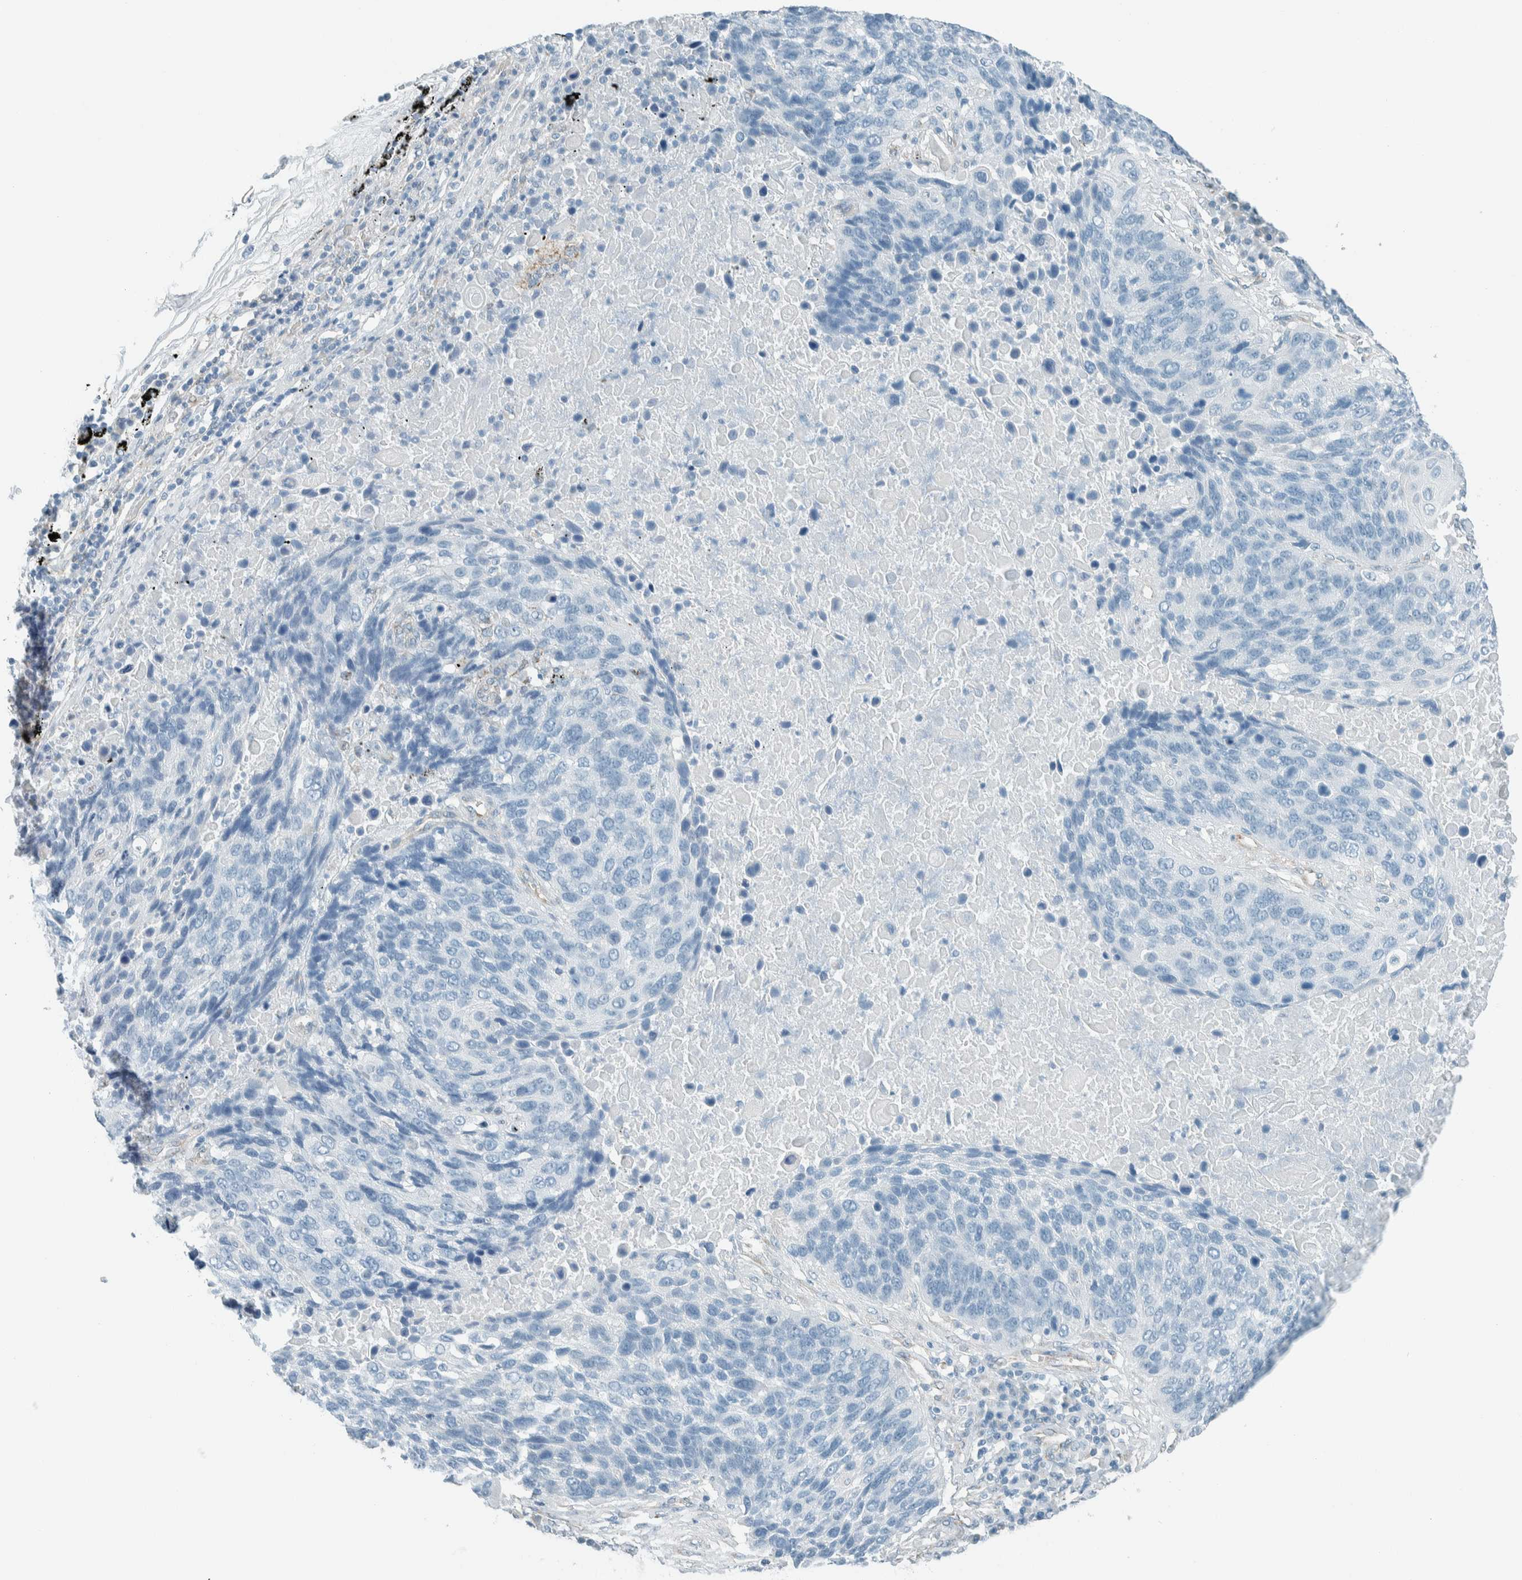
{"staining": {"intensity": "negative", "quantity": "none", "location": "none"}, "tissue": "lung cancer", "cell_type": "Tumor cells", "image_type": "cancer", "snomed": [{"axis": "morphology", "description": "Squamous cell carcinoma, NOS"}, {"axis": "topography", "description": "Lung"}], "caption": "Image shows no protein staining in tumor cells of lung squamous cell carcinoma tissue.", "gene": "ALDH7A1", "patient": {"sex": "male", "age": 66}}